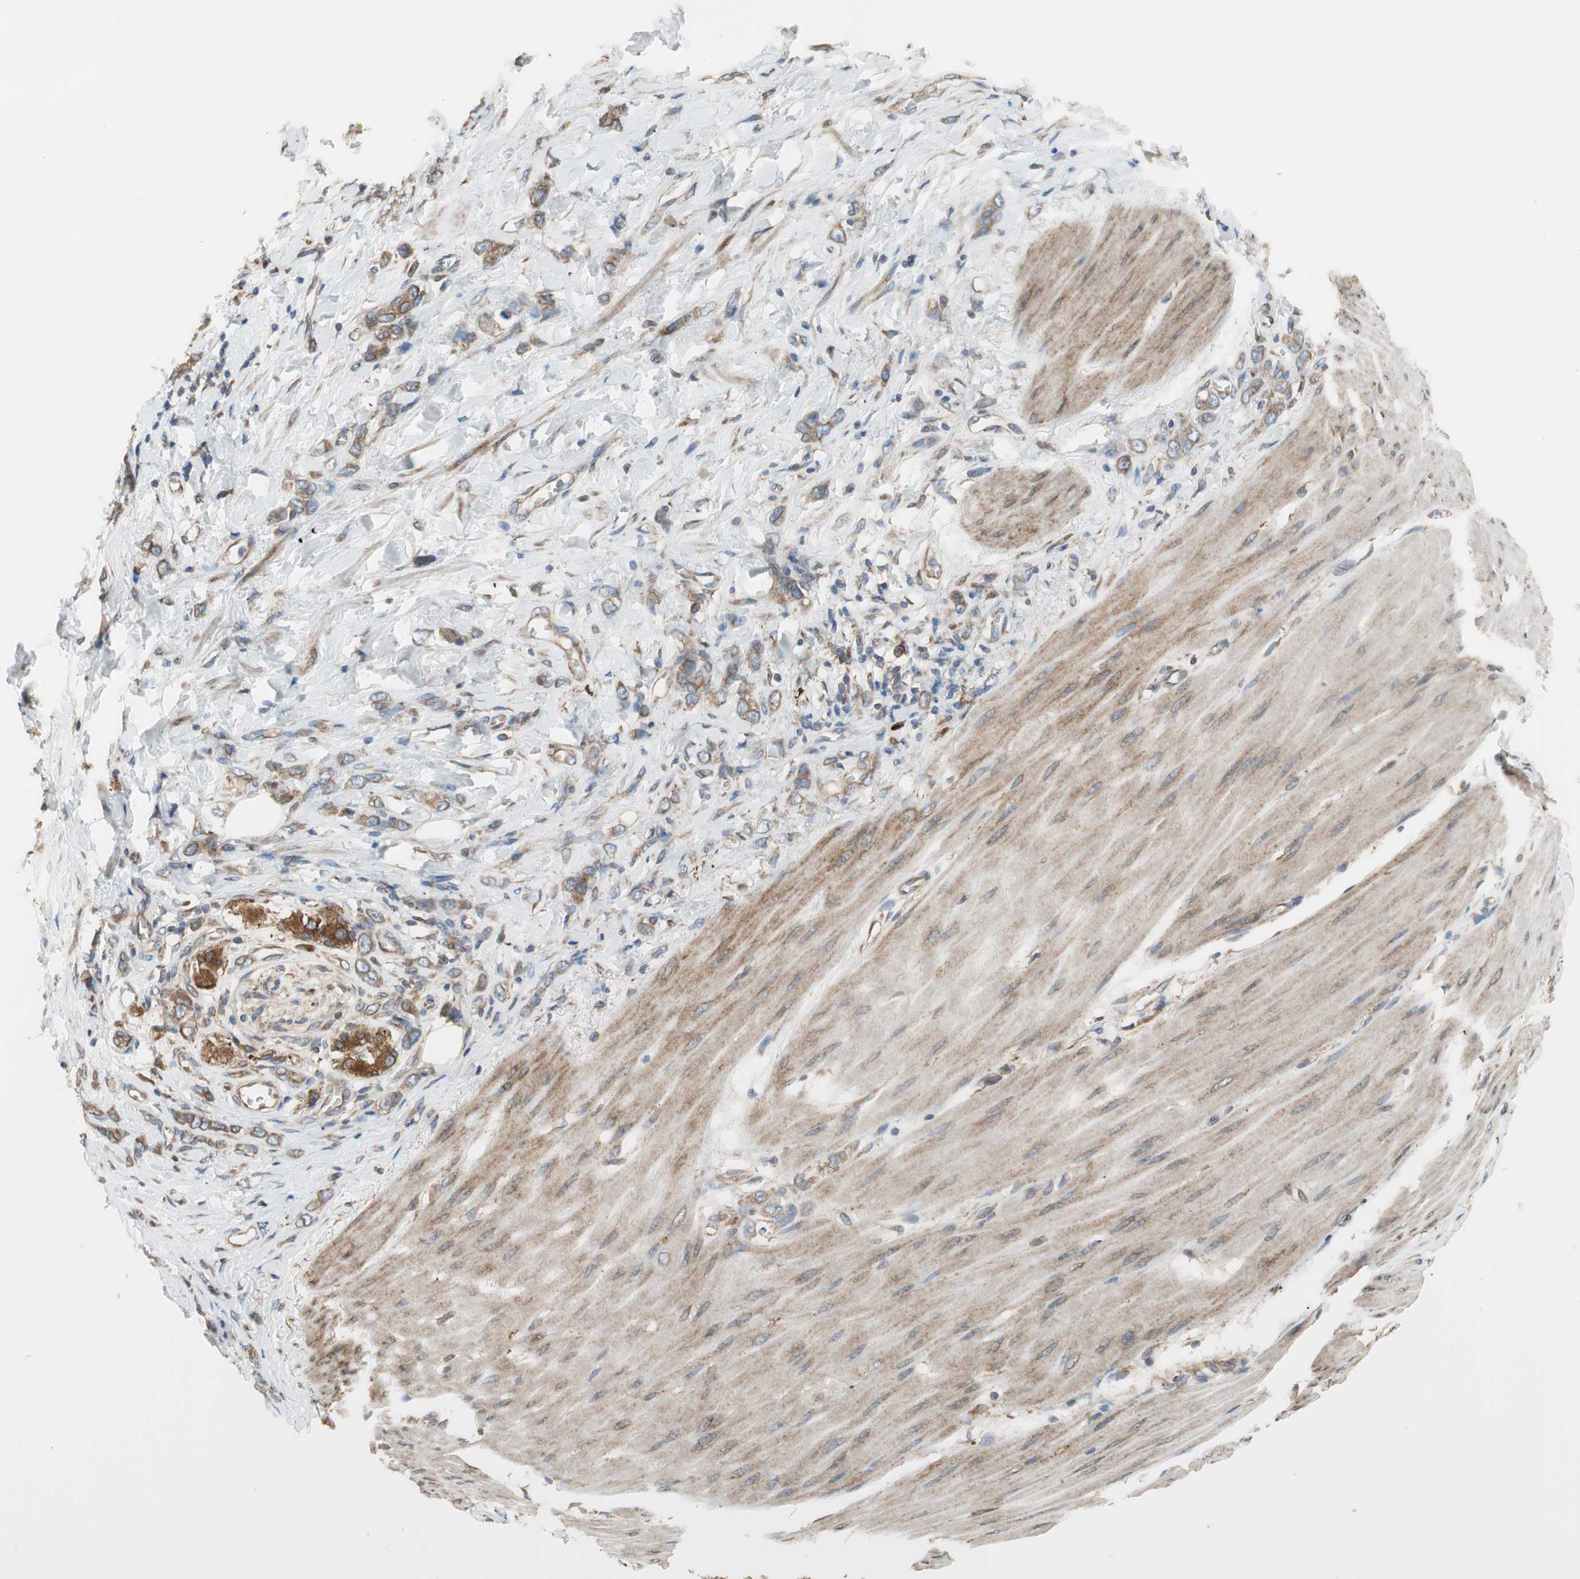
{"staining": {"intensity": "moderate", "quantity": ">75%", "location": "cytoplasmic/membranous"}, "tissue": "stomach cancer", "cell_type": "Tumor cells", "image_type": "cancer", "snomed": [{"axis": "morphology", "description": "Adenocarcinoma, NOS"}, {"axis": "topography", "description": "Stomach"}], "caption": "DAB immunohistochemical staining of human stomach cancer (adenocarcinoma) reveals moderate cytoplasmic/membranous protein staining in about >75% of tumor cells.", "gene": "CLCC1", "patient": {"sex": "male", "age": 82}}